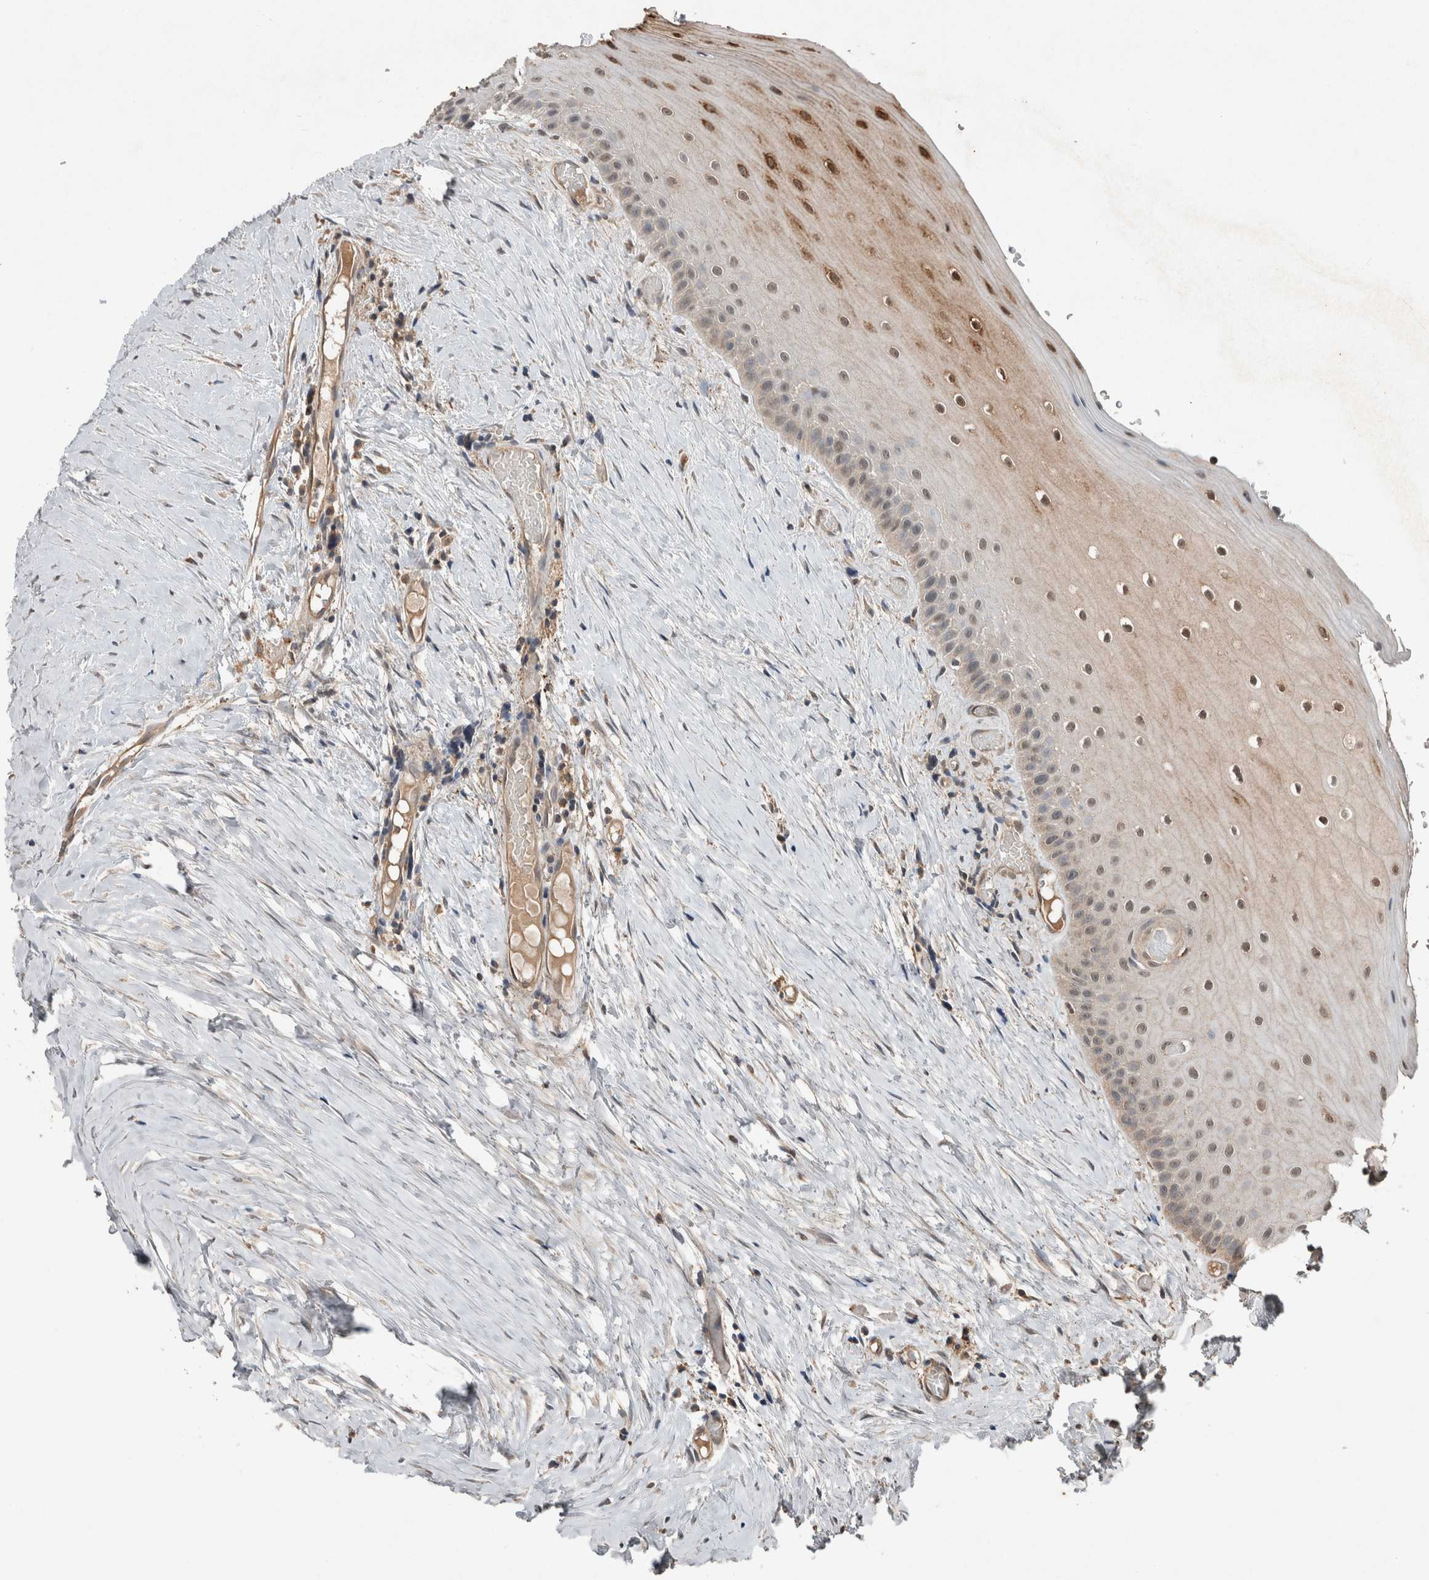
{"staining": {"intensity": "weak", "quantity": "<25%", "location": "cytoplasmic/membranous"}, "tissue": "oral mucosa", "cell_type": "Squamous epithelial cells", "image_type": "normal", "snomed": [{"axis": "morphology", "description": "Normal tissue, NOS"}, {"axis": "topography", "description": "Skeletal muscle"}, {"axis": "topography", "description": "Oral tissue"}, {"axis": "topography", "description": "Peripheral nerve tissue"}], "caption": "A high-resolution histopathology image shows IHC staining of normal oral mucosa, which shows no significant positivity in squamous epithelial cells.", "gene": "KLK14", "patient": {"sex": "female", "age": 84}}